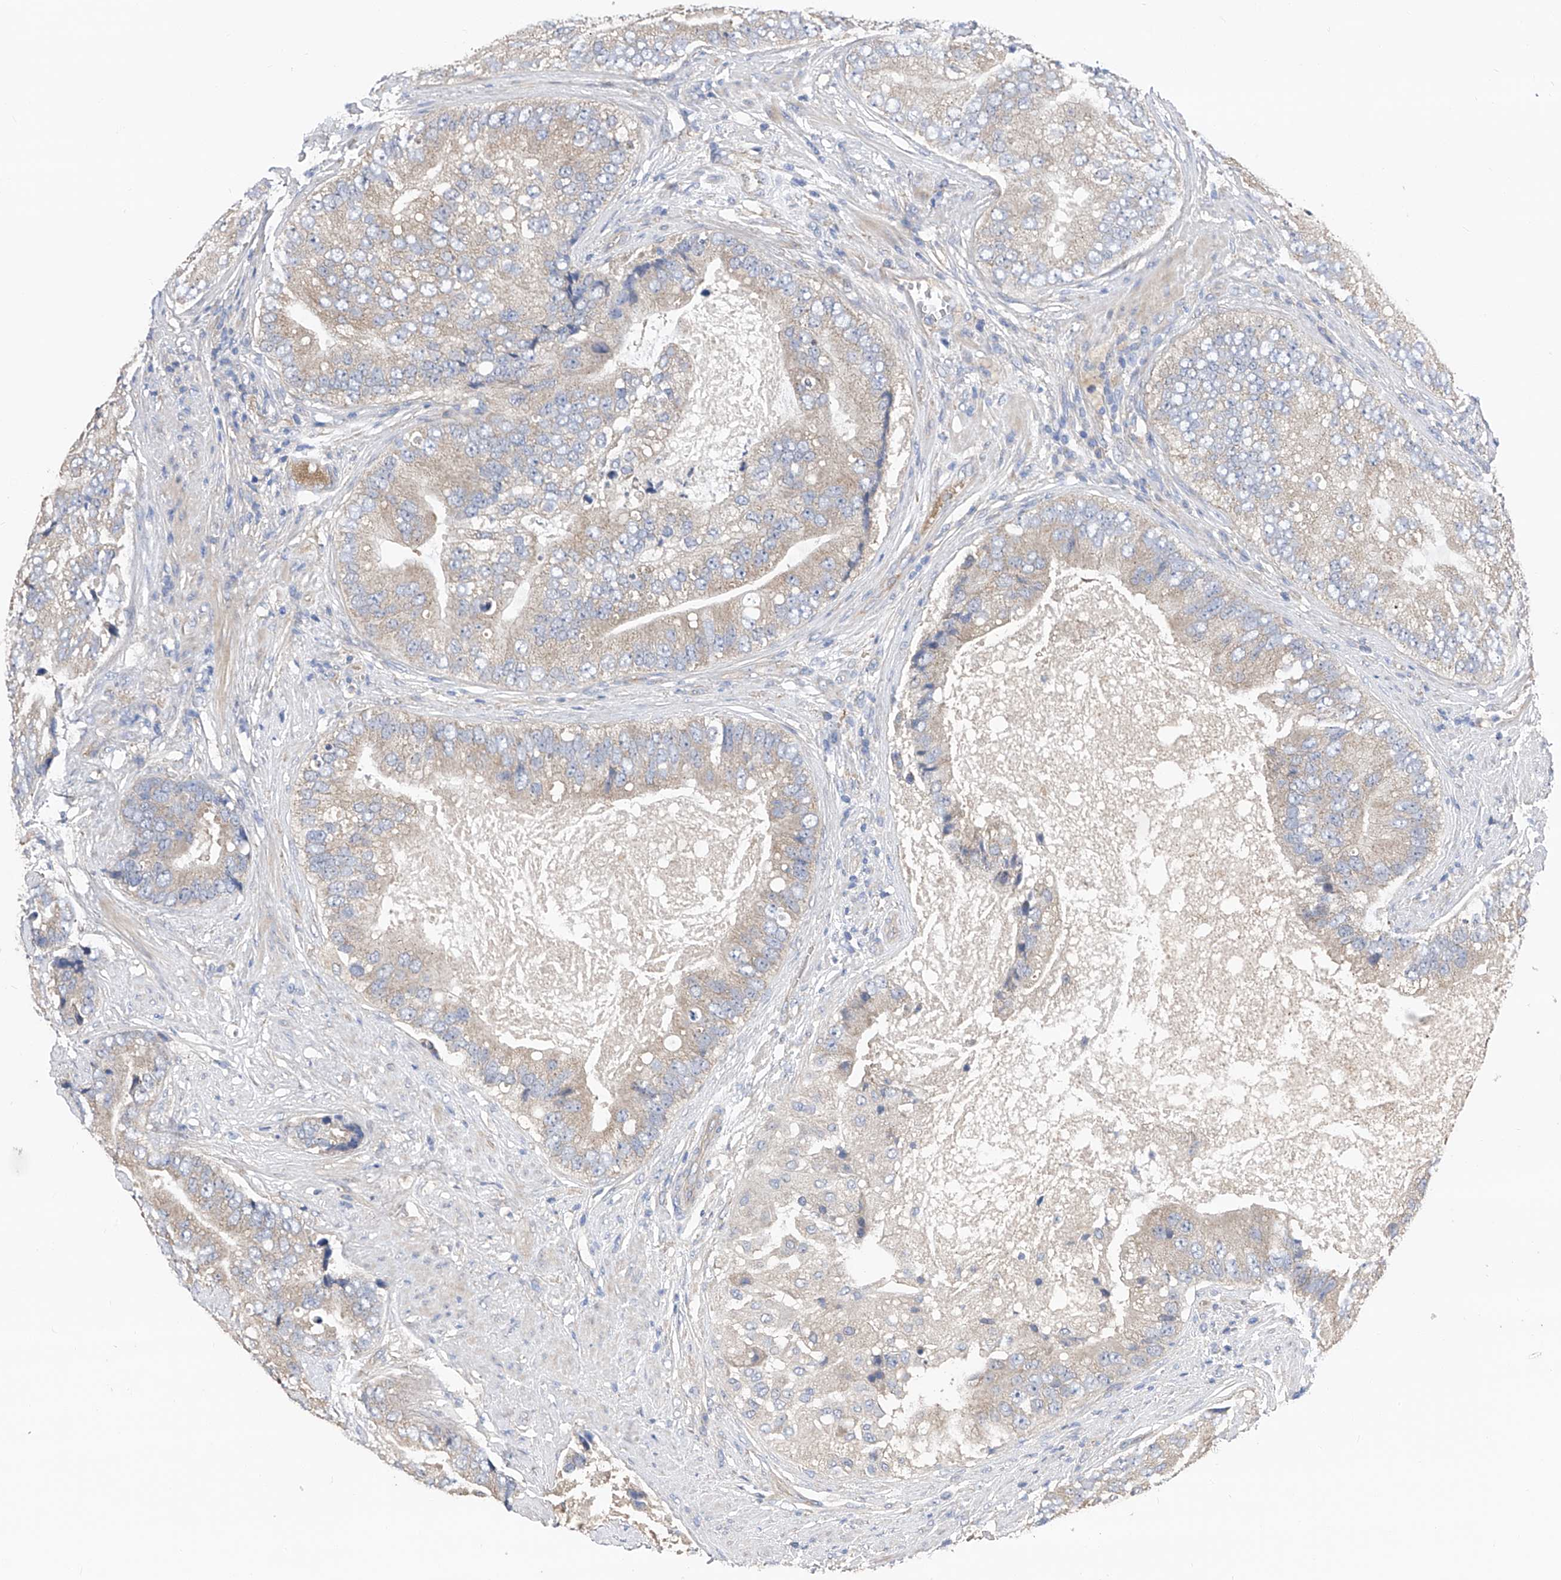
{"staining": {"intensity": "weak", "quantity": "25%-75%", "location": "cytoplasmic/membranous"}, "tissue": "prostate cancer", "cell_type": "Tumor cells", "image_type": "cancer", "snomed": [{"axis": "morphology", "description": "Adenocarcinoma, High grade"}, {"axis": "topography", "description": "Prostate"}], "caption": "Adenocarcinoma (high-grade) (prostate) stained for a protein (brown) shows weak cytoplasmic/membranous positive staining in approximately 25%-75% of tumor cells.", "gene": "PTK2", "patient": {"sex": "male", "age": 70}}